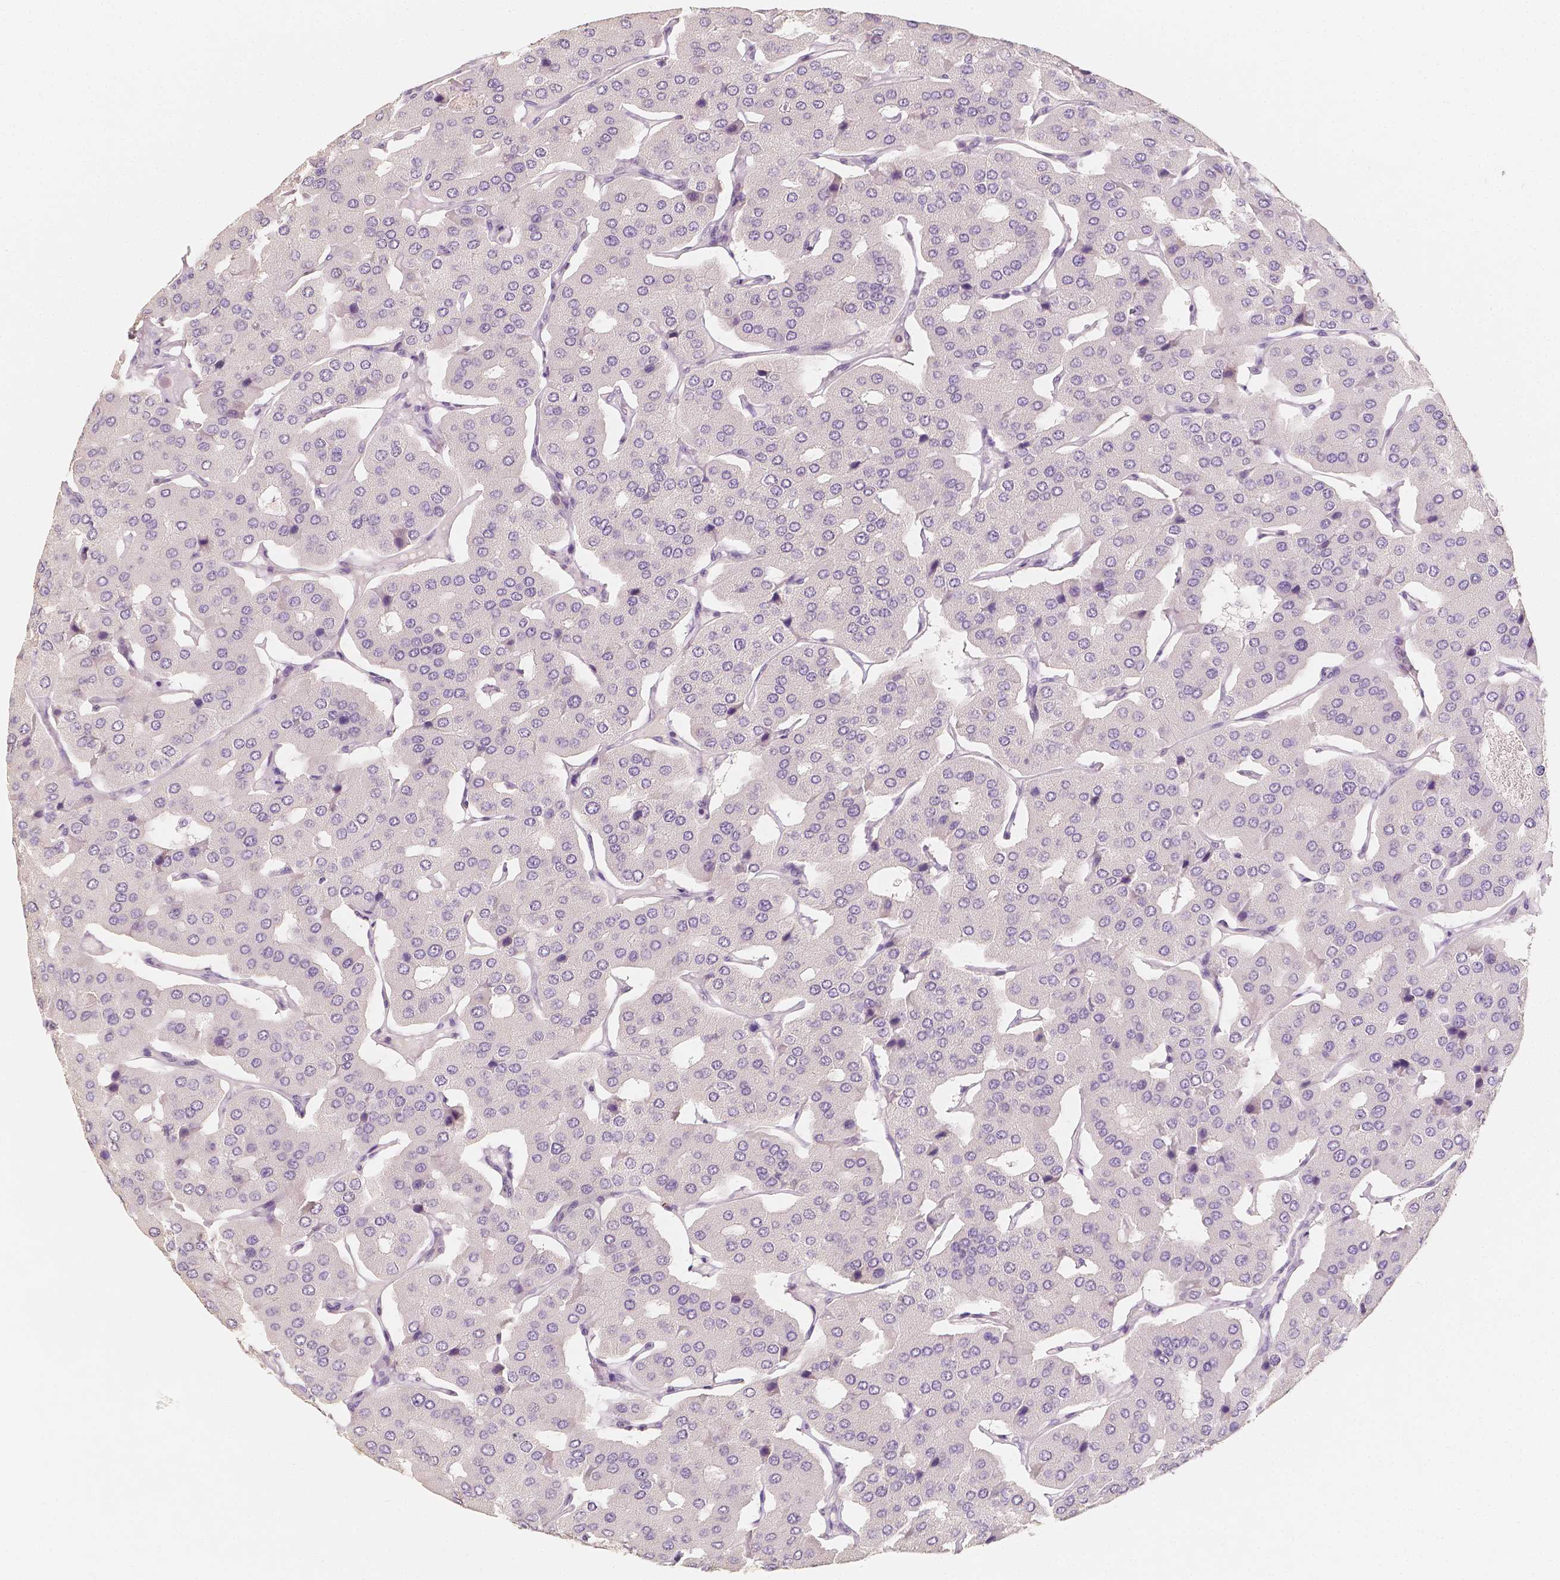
{"staining": {"intensity": "negative", "quantity": "none", "location": "none"}, "tissue": "parathyroid gland", "cell_type": "Glandular cells", "image_type": "normal", "snomed": [{"axis": "morphology", "description": "Normal tissue, NOS"}, {"axis": "morphology", "description": "Adenoma, NOS"}, {"axis": "topography", "description": "Parathyroid gland"}], "caption": "This image is of benign parathyroid gland stained with immunohistochemistry (IHC) to label a protein in brown with the nuclei are counter-stained blue. There is no positivity in glandular cells. (DAB (3,3'-diaminobenzidine) immunohistochemistry (IHC) visualized using brightfield microscopy, high magnification).", "gene": "NECAB2", "patient": {"sex": "female", "age": 86}}